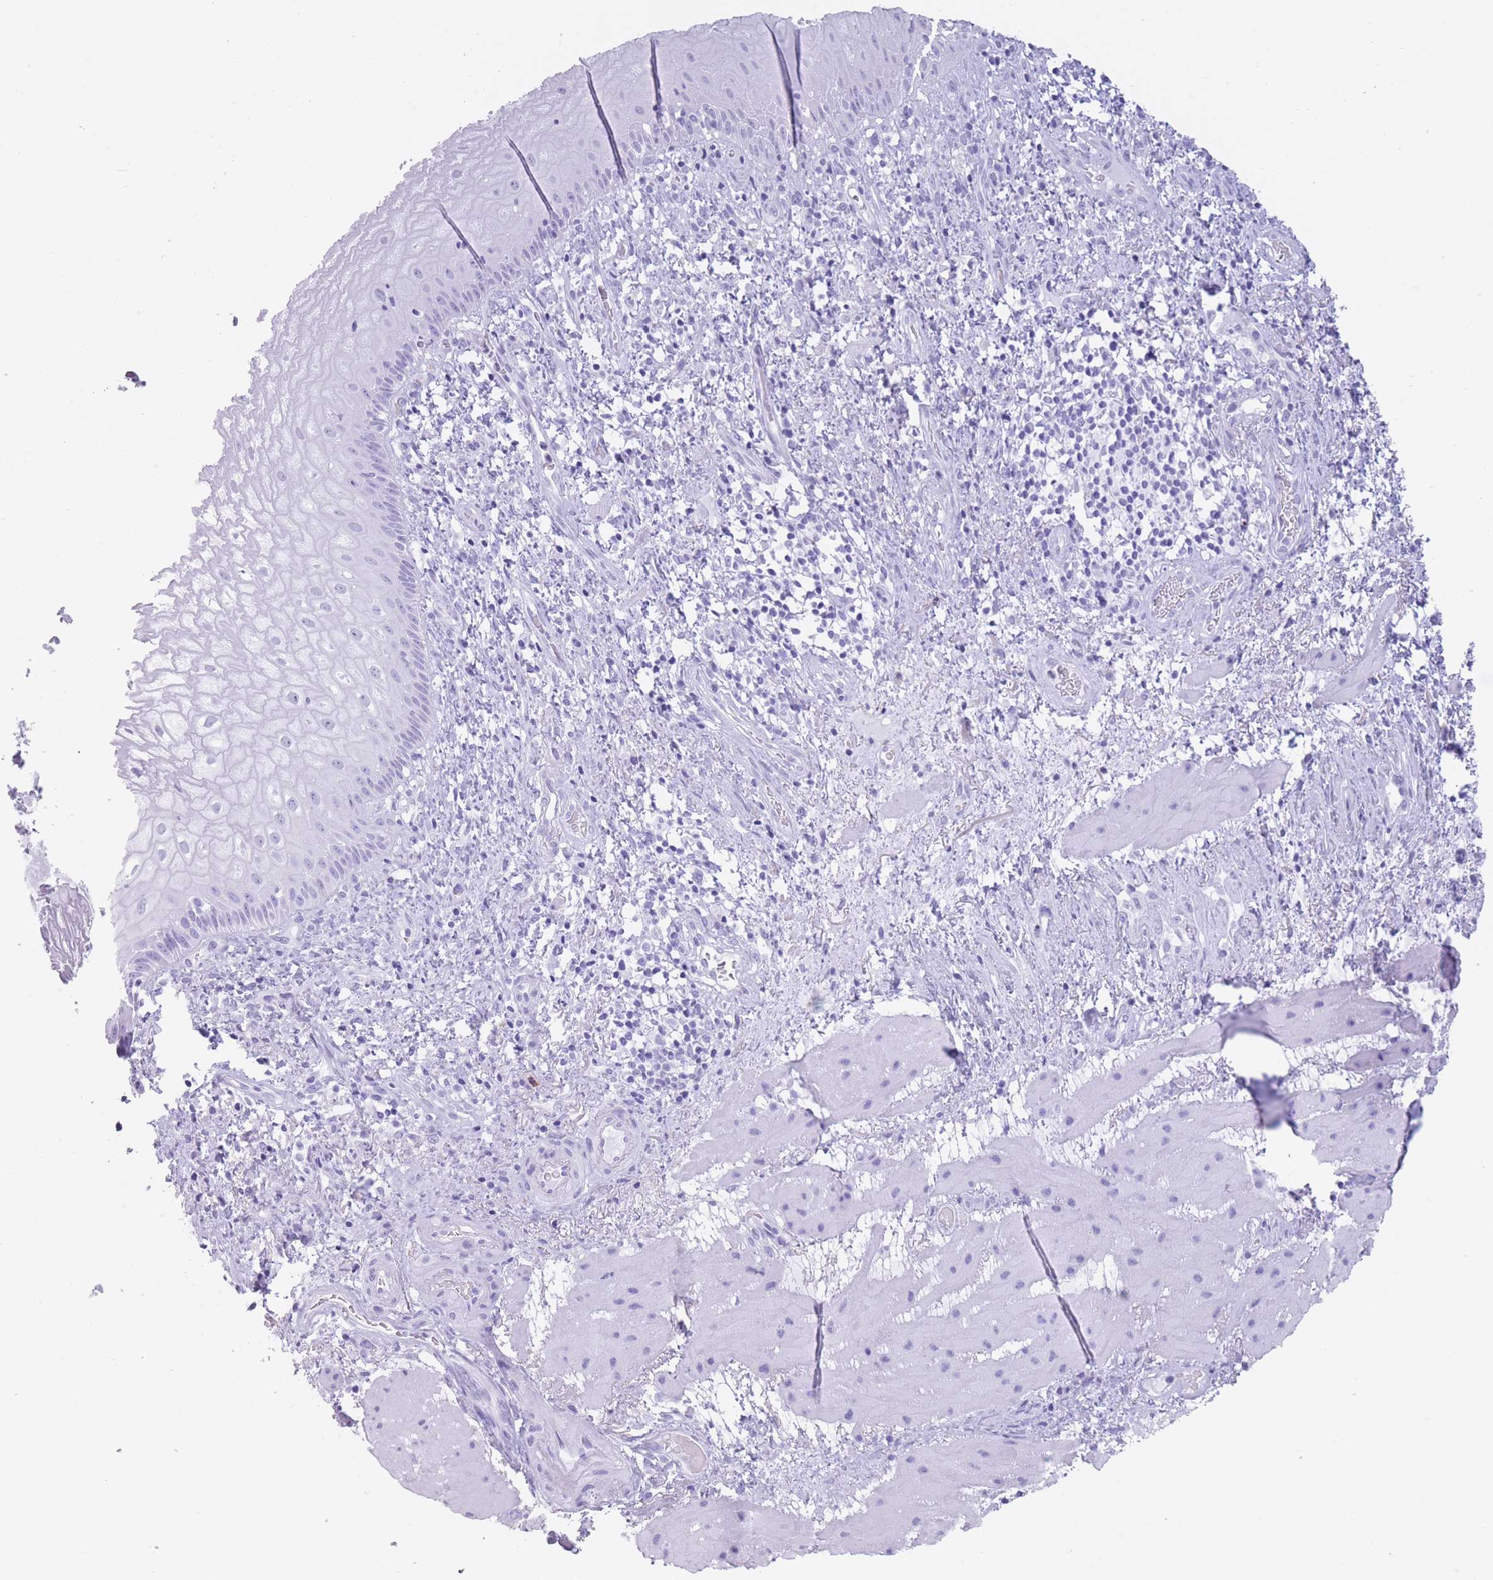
{"staining": {"intensity": "negative", "quantity": "none", "location": "none"}, "tissue": "esophagus", "cell_type": "Squamous epithelial cells", "image_type": "normal", "snomed": [{"axis": "morphology", "description": "Normal tissue, NOS"}, {"axis": "topography", "description": "Esophagus"}], "caption": "DAB (3,3'-diaminobenzidine) immunohistochemical staining of unremarkable esophagus shows no significant positivity in squamous epithelial cells. The staining was performed using DAB (3,3'-diaminobenzidine) to visualize the protein expression in brown, while the nuclei were stained in blue with hematoxylin (Magnification: 20x).", "gene": "OR4F16", "patient": {"sex": "female", "age": 75}}